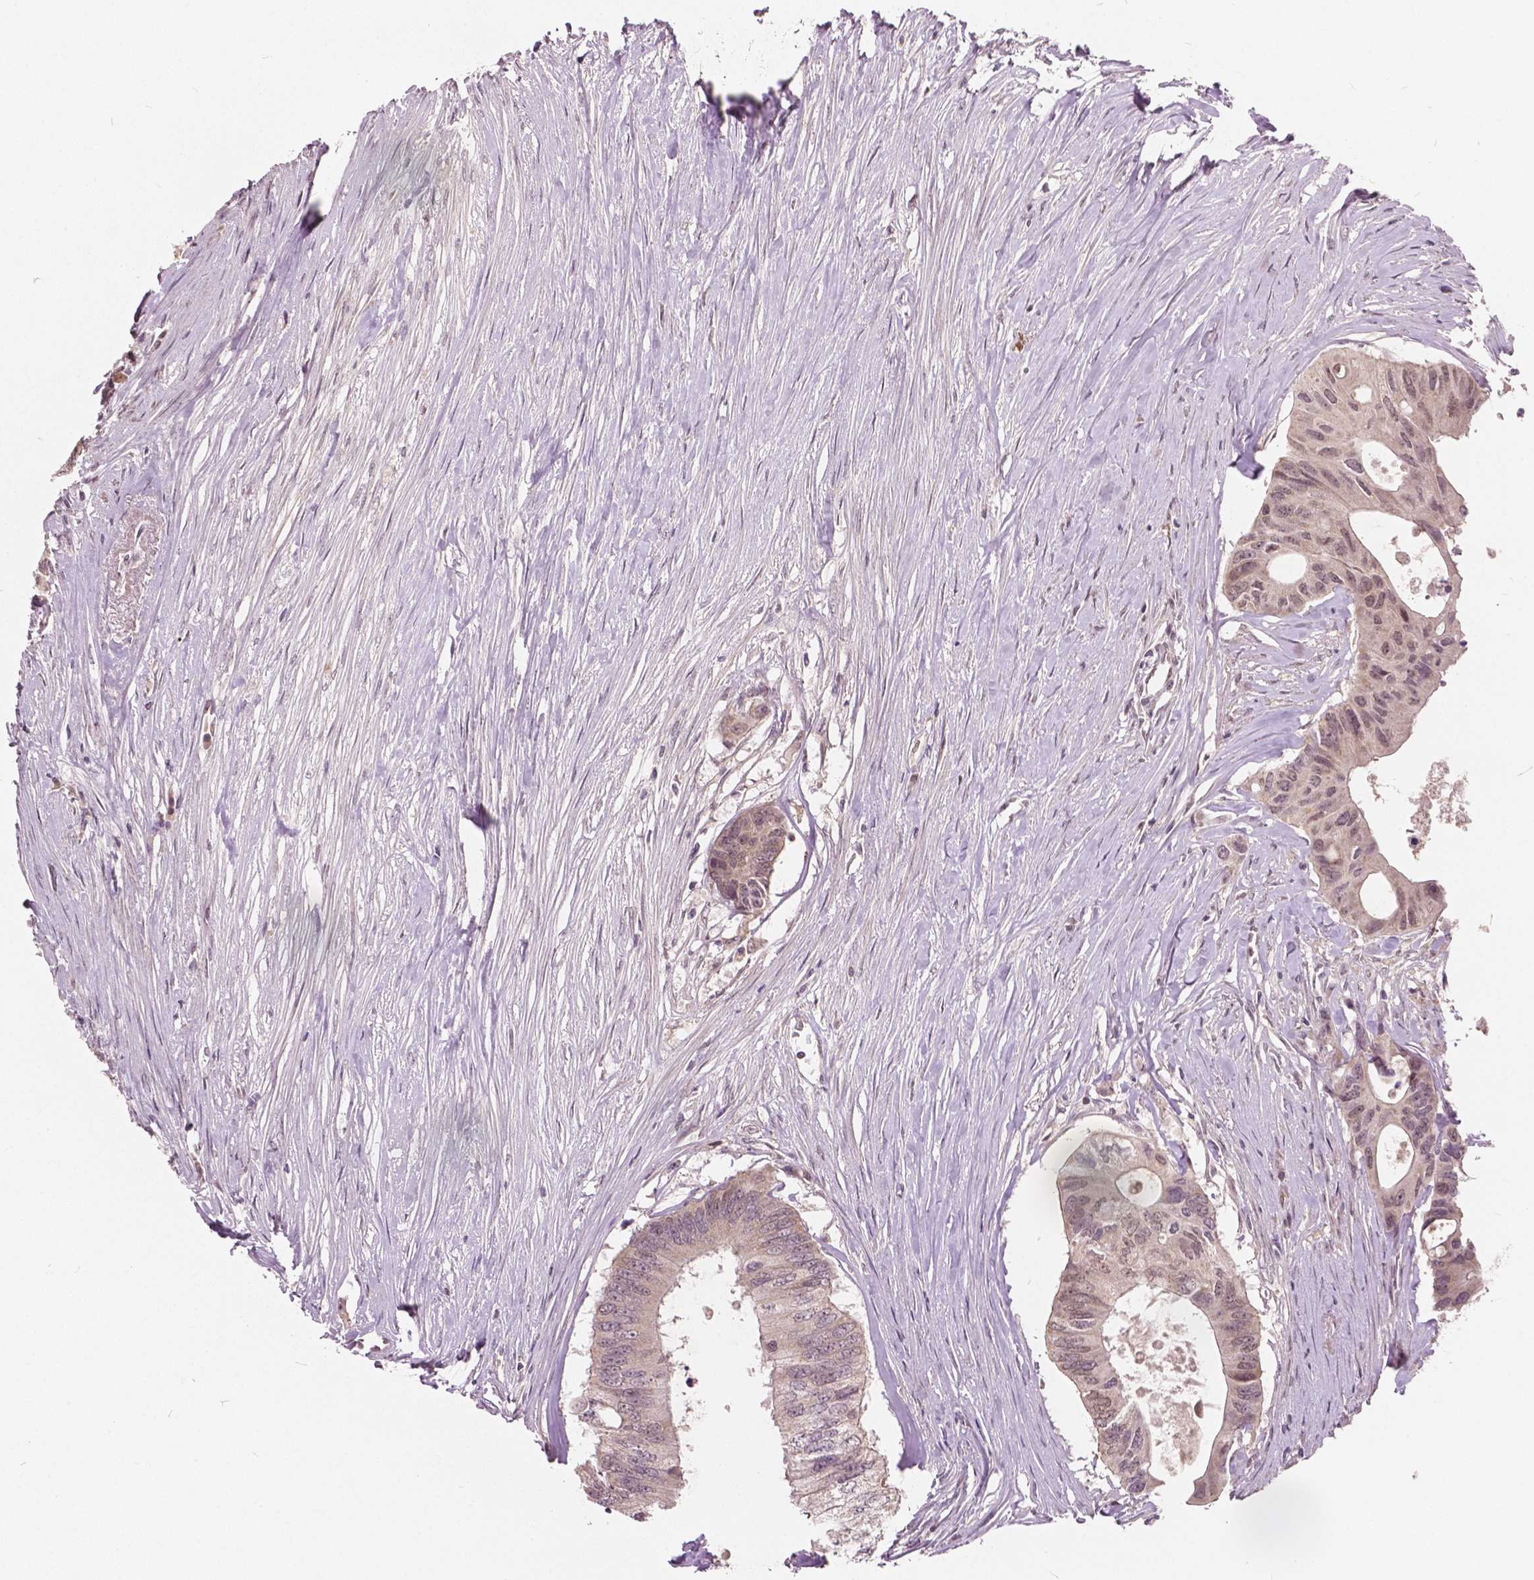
{"staining": {"intensity": "negative", "quantity": "none", "location": "none"}, "tissue": "colorectal cancer", "cell_type": "Tumor cells", "image_type": "cancer", "snomed": [{"axis": "morphology", "description": "Adenocarcinoma, NOS"}, {"axis": "topography", "description": "Colon"}], "caption": "Tumor cells show no significant protein staining in adenocarcinoma (colorectal).", "gene": "HMBOX1", "patient": {"sex": "male", "age": 71}}